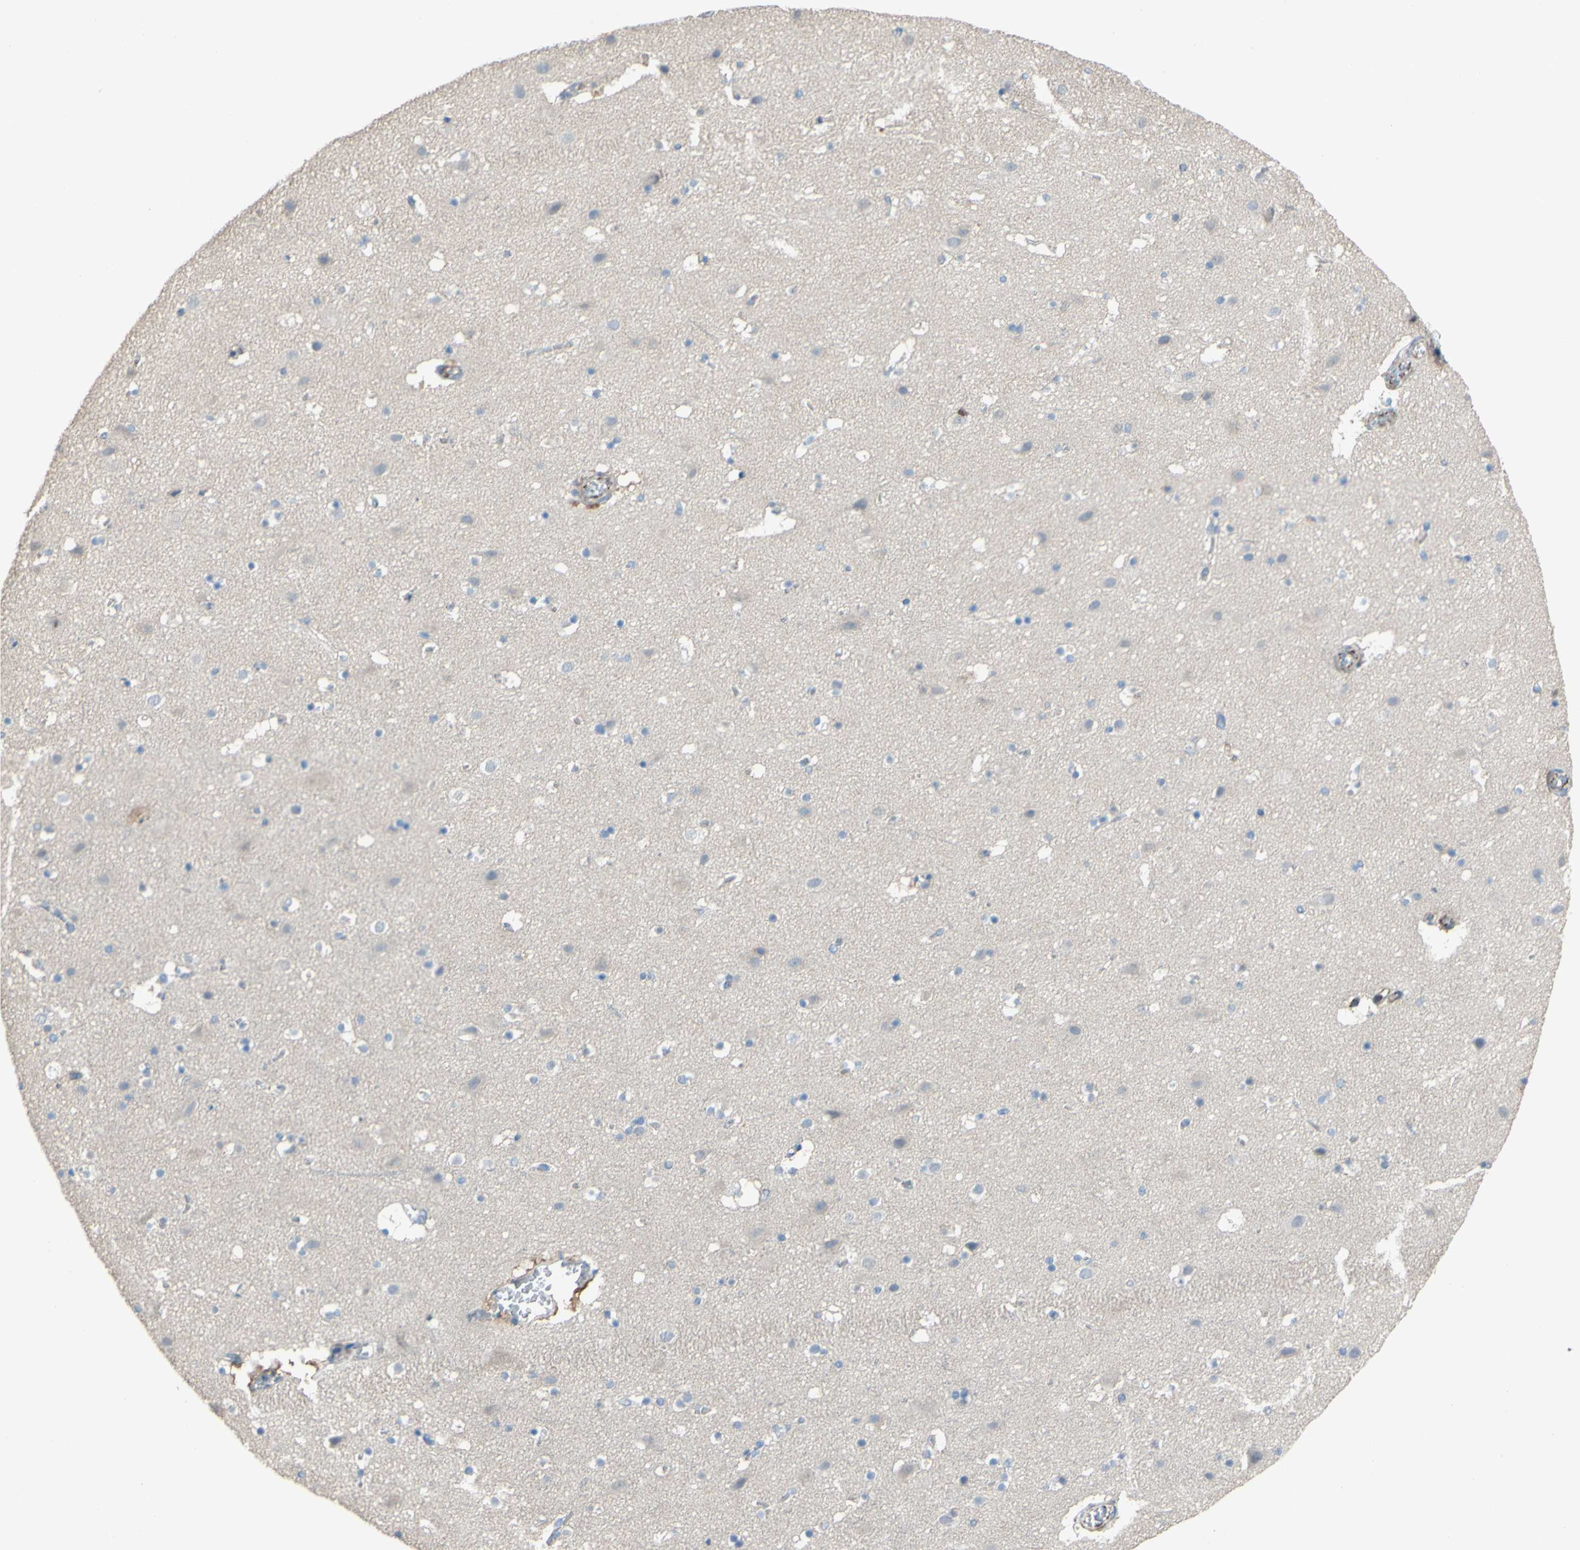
{"staining": {"intensity": "weak", "quantity": "25%-75%", "location": "cytoplasmic/membranous"}, "tissue": "cerebral cortex", "cell_type": "Endothelial cells", "image_type": "normal", "snomed": [{"axis": "morphology", "description": "Normal tissue, NOS"}, {"axis": "topography", "description": "Cerebral cortex"}], "caption": "This histopathology image reveals immunohistochemistry staining of unremarkable human cerebral cortex, with low weak cytoplasmic/membranous positivity in approximately 25%-75% of endothelial cells.", "gene": "CDCP1", "patient": {"sex": "male", "age": 45}}